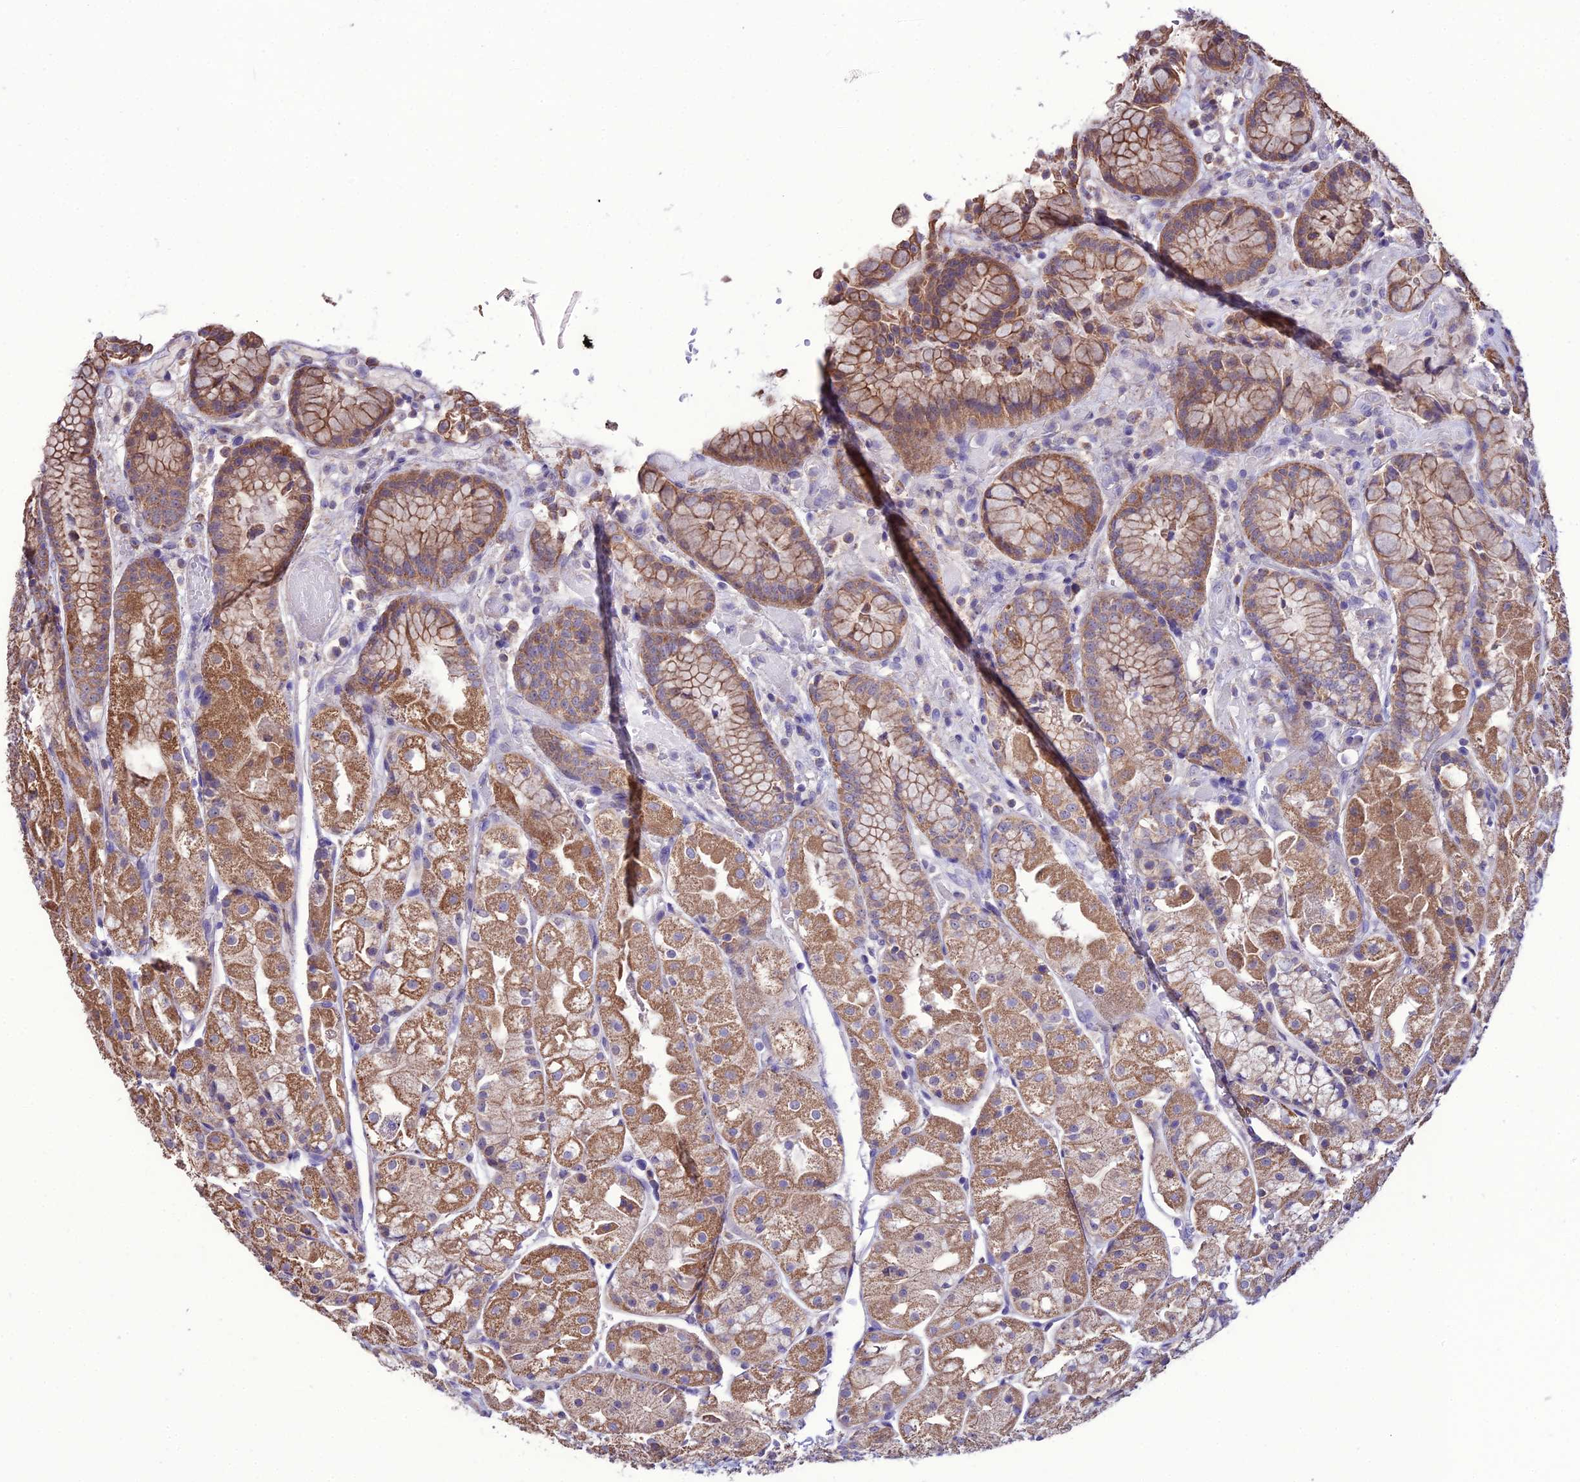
{"staining": {"intensity": "moderate", "quantity": ">75%", "location": "cytoplasmic/membranous"}, "tissue": "stomach", "cell_type": "Glandular cells", "image_type": "normal", "snomed": [{"axis": "morphology", "description": "Normal tissue, NOS"}, {"axis": "topography", "description": "Stomach, upper"}], "caption": "This histopathology image shows benign stomach stained with IHC to label a protein in brown. The cytoplasmic/membranous of glandular cells show moderate positivity for the protein. Nuclei are counter-stained blue.", "gene": "HOGA1", "patient": {"sex": "male", "age": 72}}